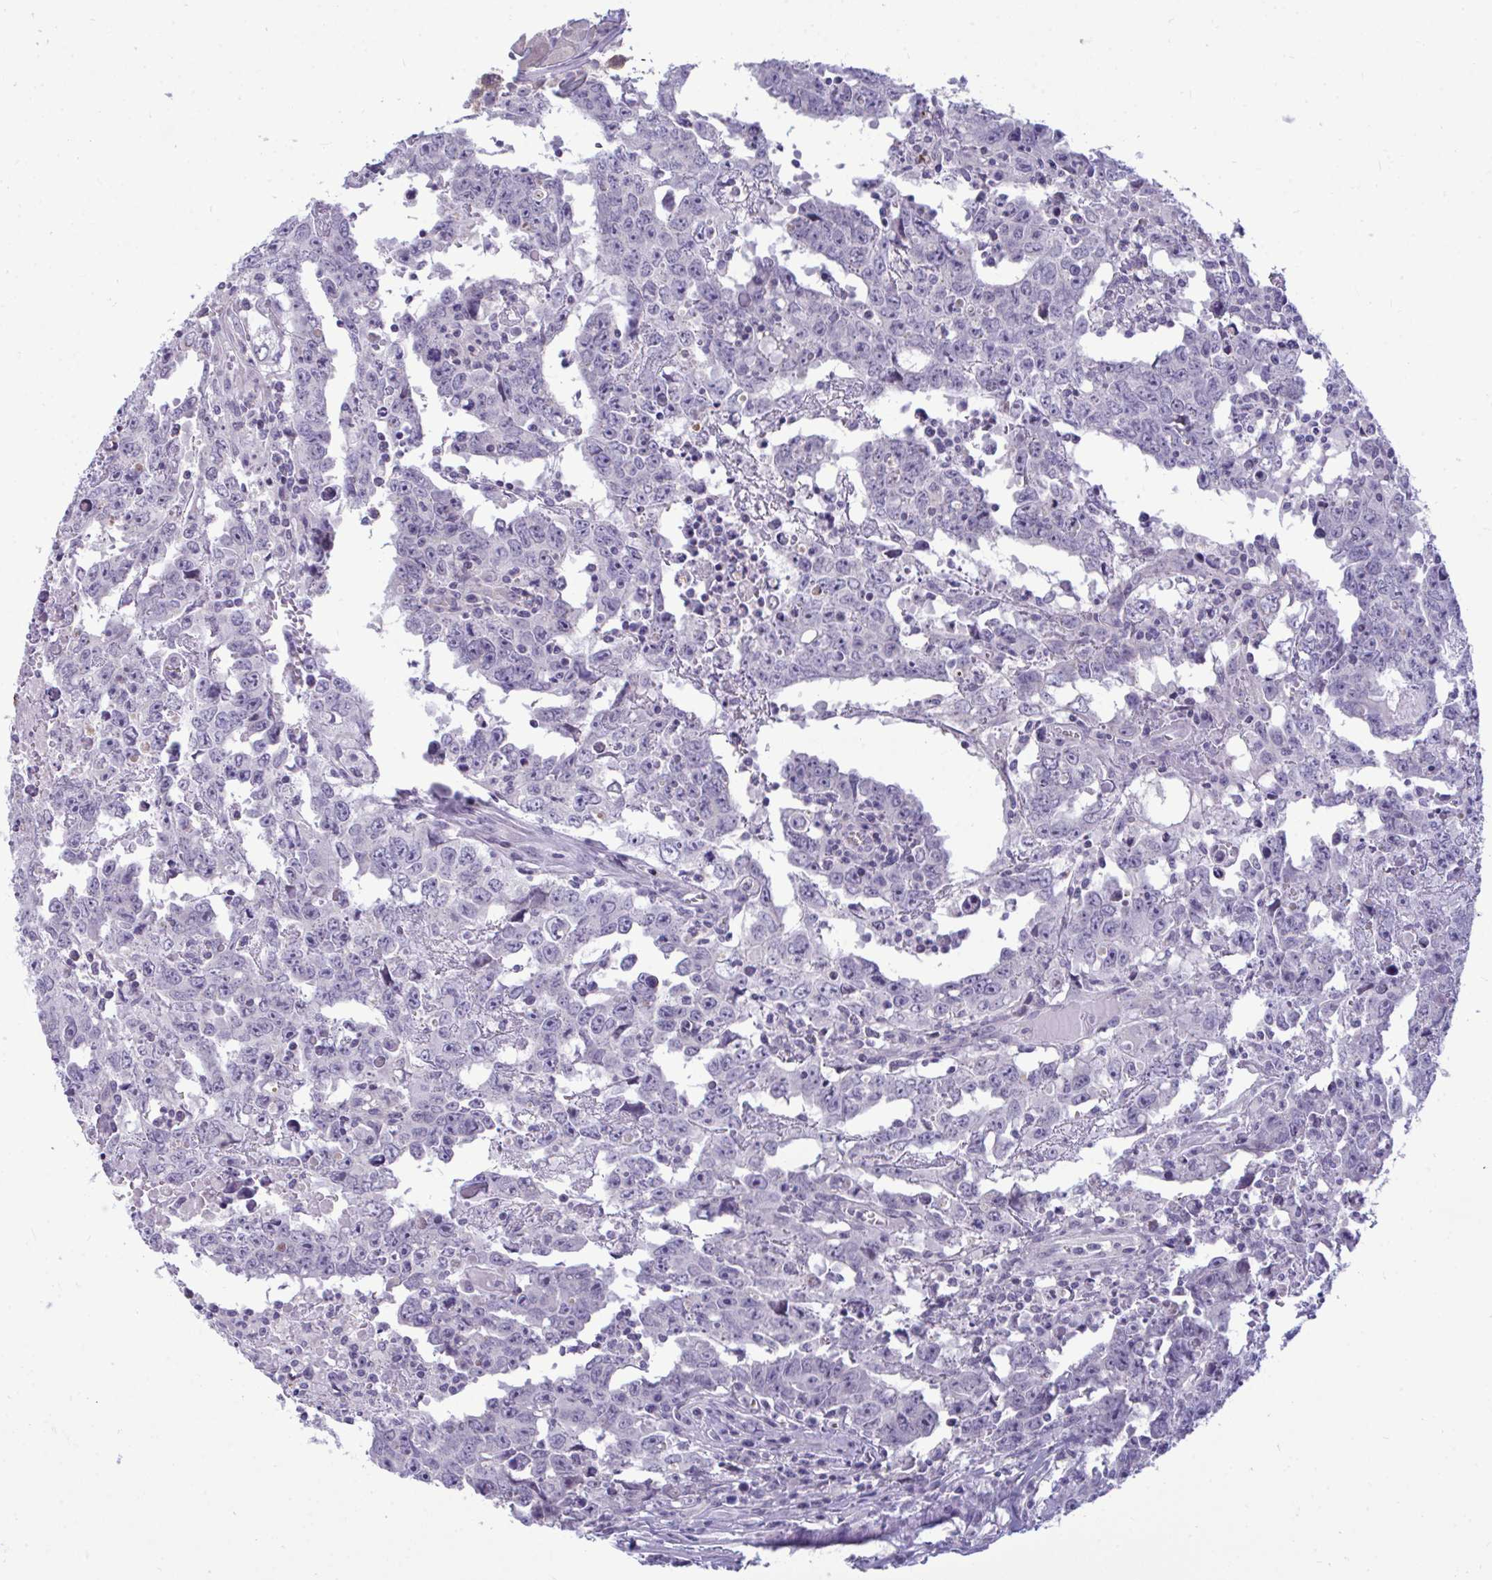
{"staining": {"intensity": "negative", "quantity": "none", "location": "none"}, "tissue": "testis cancer", "cell_type": "Tumor cells", "image_type": "cancer", "snomed": [{"axis": "morphology", "description": "Carcinoma, Embryonal, NOS"}, {"axis": "topography", "description": "Testis"}], "caption": "This micrograph is of testis cancer (embryonal carcinoma) stained with immunohistochemistry (IHC) to label a protein in brown with the nuclei are counter-stained blue. There is no staining in tumor cells.", "gene": "PIGK", "patient": {"sex": "male", "age": 22}}